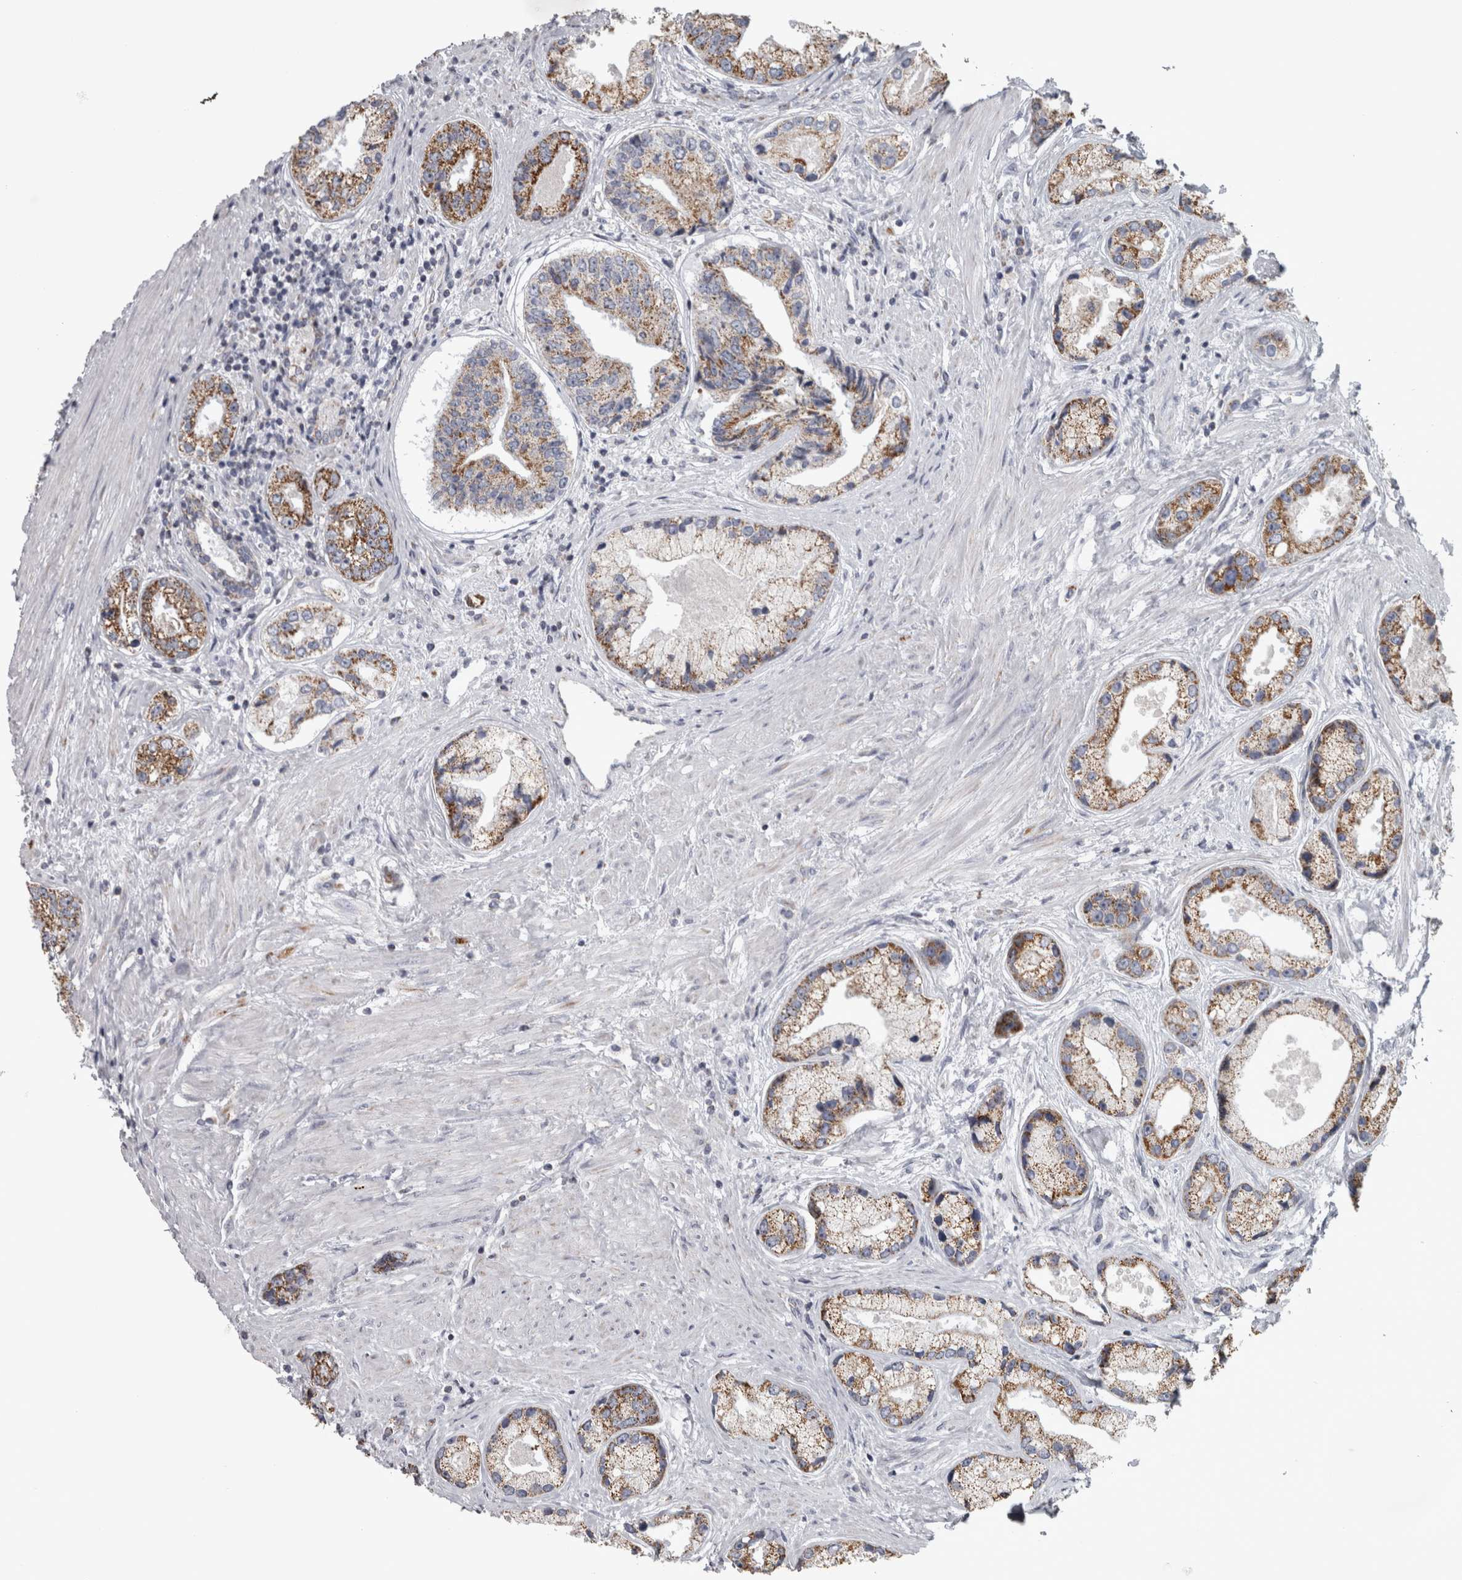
{"staining": {"intensity": "moderate", "quantity": ">75%", "location": "cytoplasmic/membranous"}, "tissue": "prostate cancer", "cell_type": "Tumor cells", "image_type": "cancer", "snomed": [{"axis": "morphology", "description": "Adenocarcinoma, High grade"}, {"axis": "topography", "description": "Prostate"}], "caption": "About >75% of tumor cells in prostate cancer show moderate cytoplasmic/membranous protein staining as visualized by brown immunohistochemical staining.", "gene": "DBT", "patient": {"sex": "male", "age": 61}}